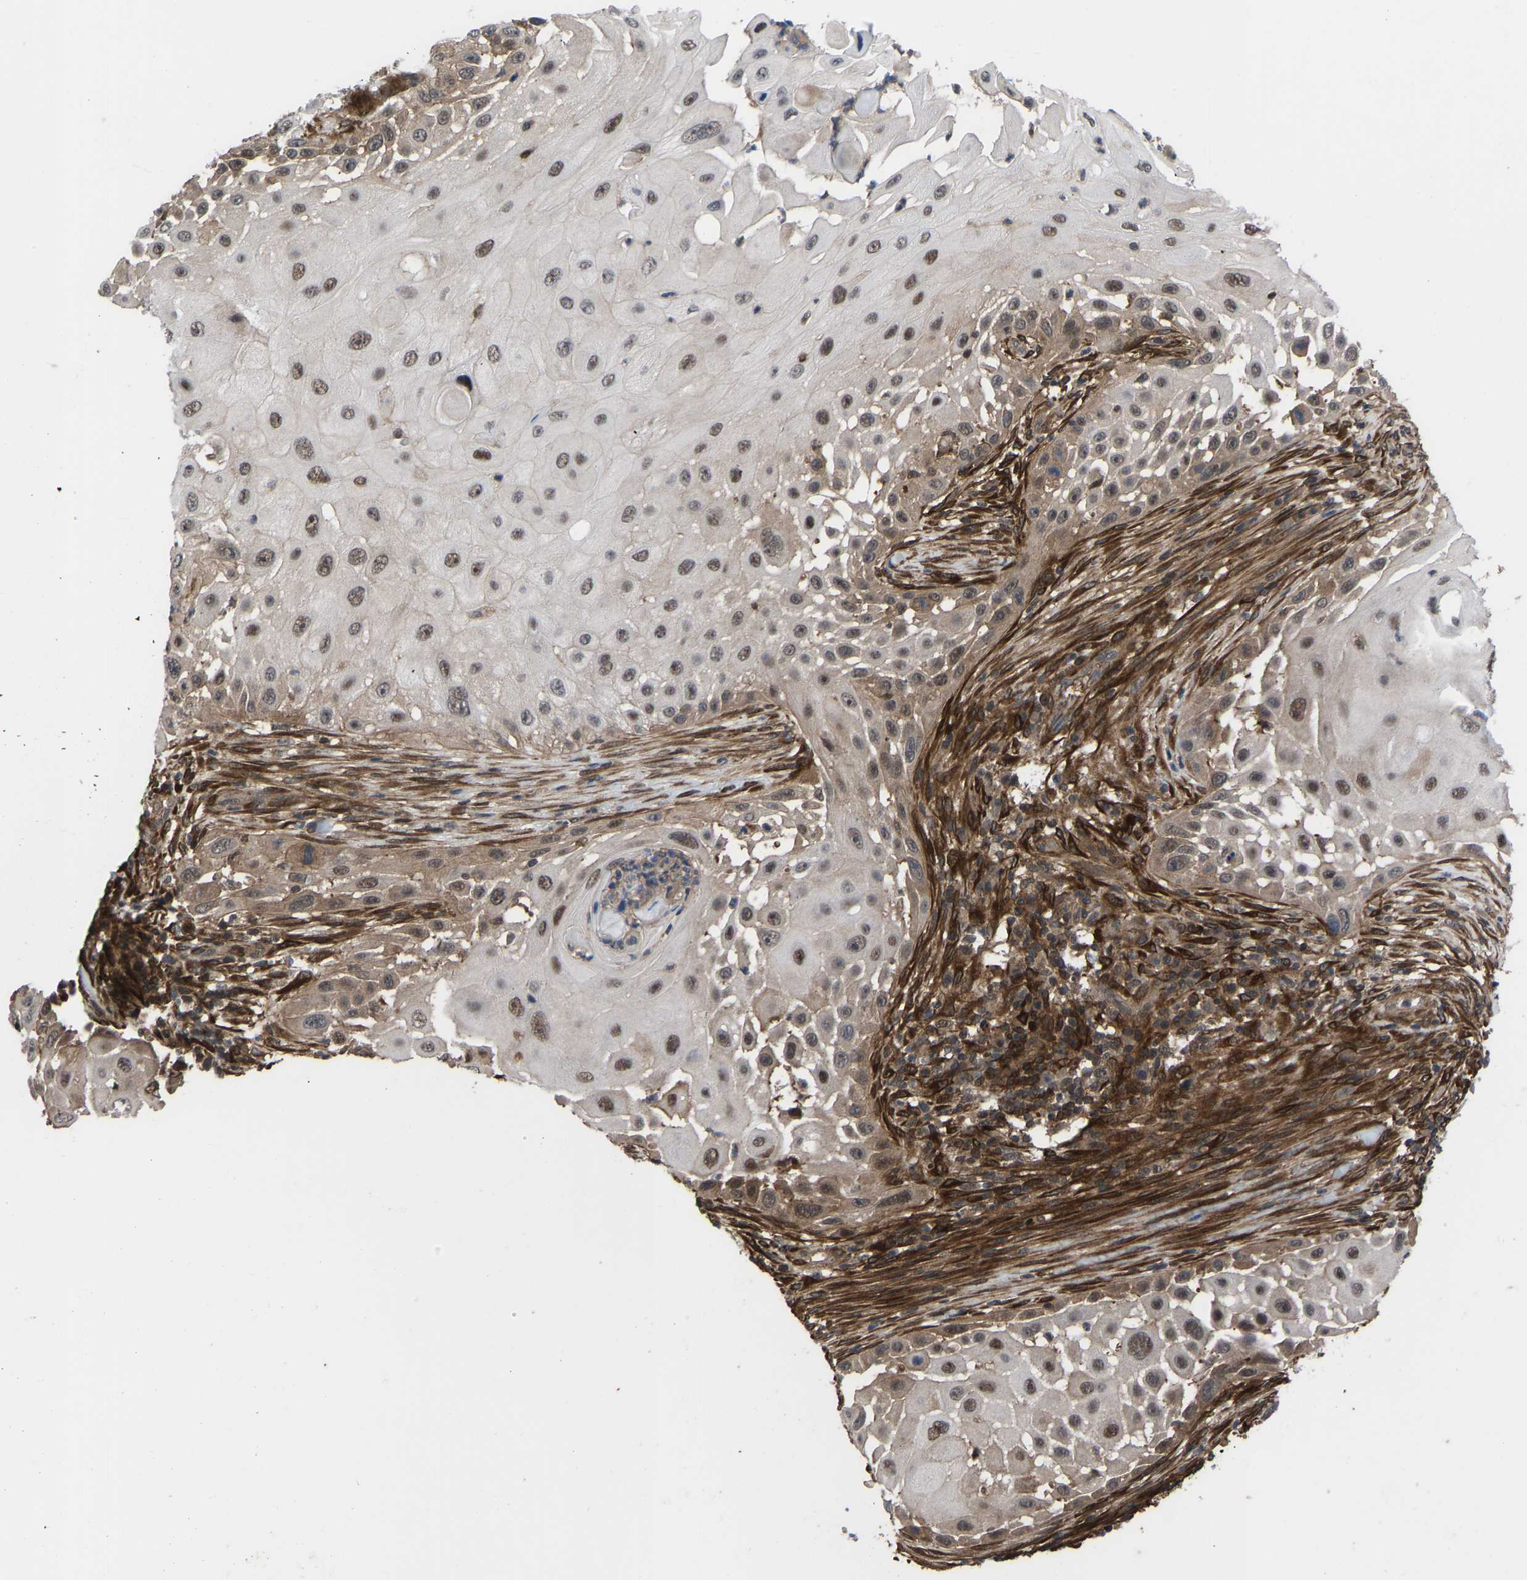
{"staining": {"intensity": "moderate", "quantity": ">75%", "location": "nuclear"}, "tissue": "skin cancer", "cell_type": "Tumor cells", "image_type": "cancer", "snomed": [{"axis": "morphology", "description": "Squamous cell carcinoma, NOS"}, {"axis": "topography", "description": "Skin"}], "caption": "Immunohistochemistry (DAB (3,3'-diaminobenzidine)) staining of skin cancer reveals moderate nuclear protein positivity in approximately >75% of tumor cells. The protein of interest is shown in brown color, while the nuclei are stained blue.", "gene": "CYP7B1", "patient": {"sex": "female", "age": 44}}